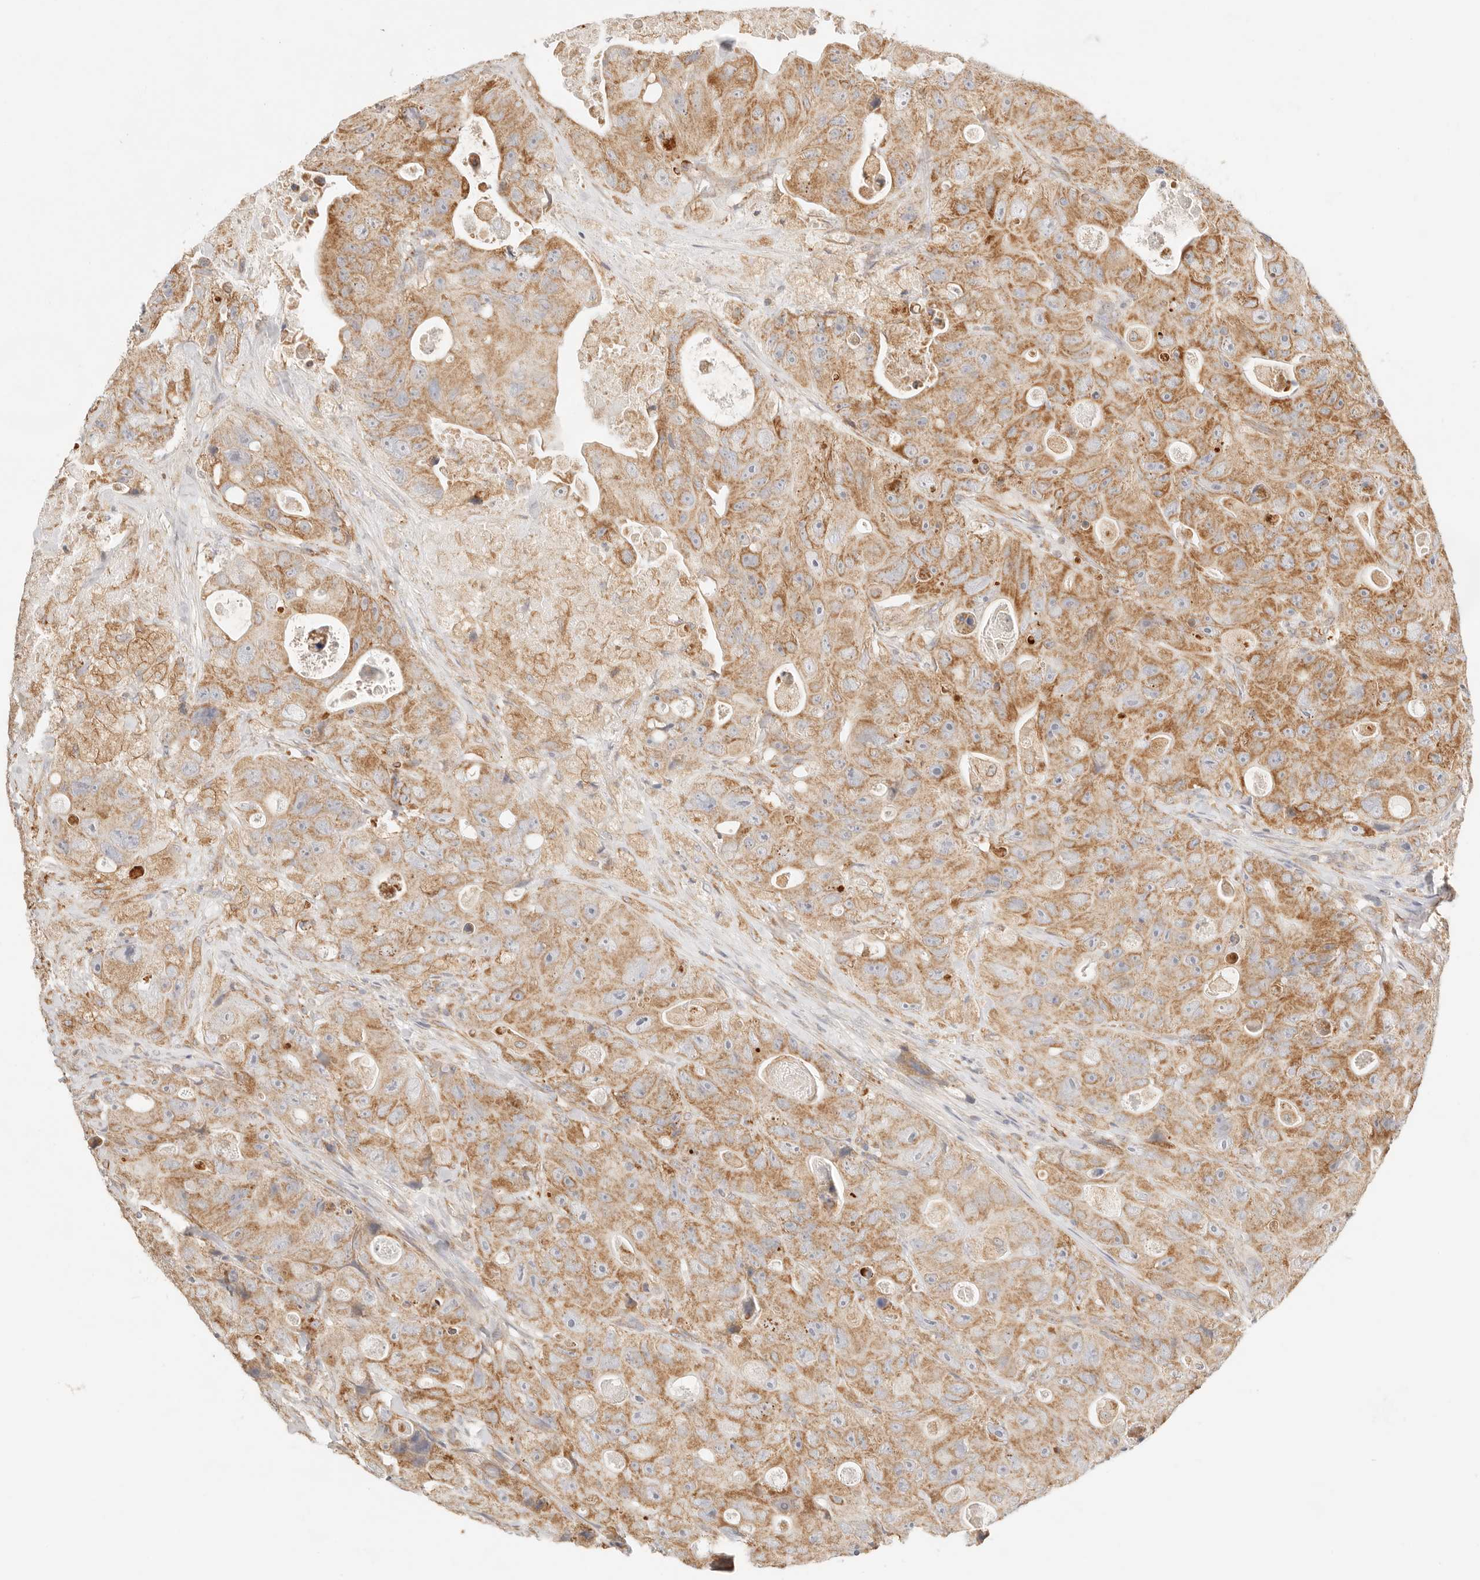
{"staining": {"intensity": "moderate", "quantity": ">75%", "location": "cytoplasmic/membranous"}, "tissue": "colorectal cancer", "cell_type": "Tumor cells", "image_type": "cancer", "snomed": [{"axis": "morphology", "description": "Adenocarcinoma, NOS"}, {"axis": "topography", "description": "Colon"}], "caption": "Tumor cells demonstrate moderate cytoplasmic/membranous expression in about >75% of cells in colorectal cancer.", "gene": "ZC3H11A", "patient": {"sex": "female", "age": 46}}